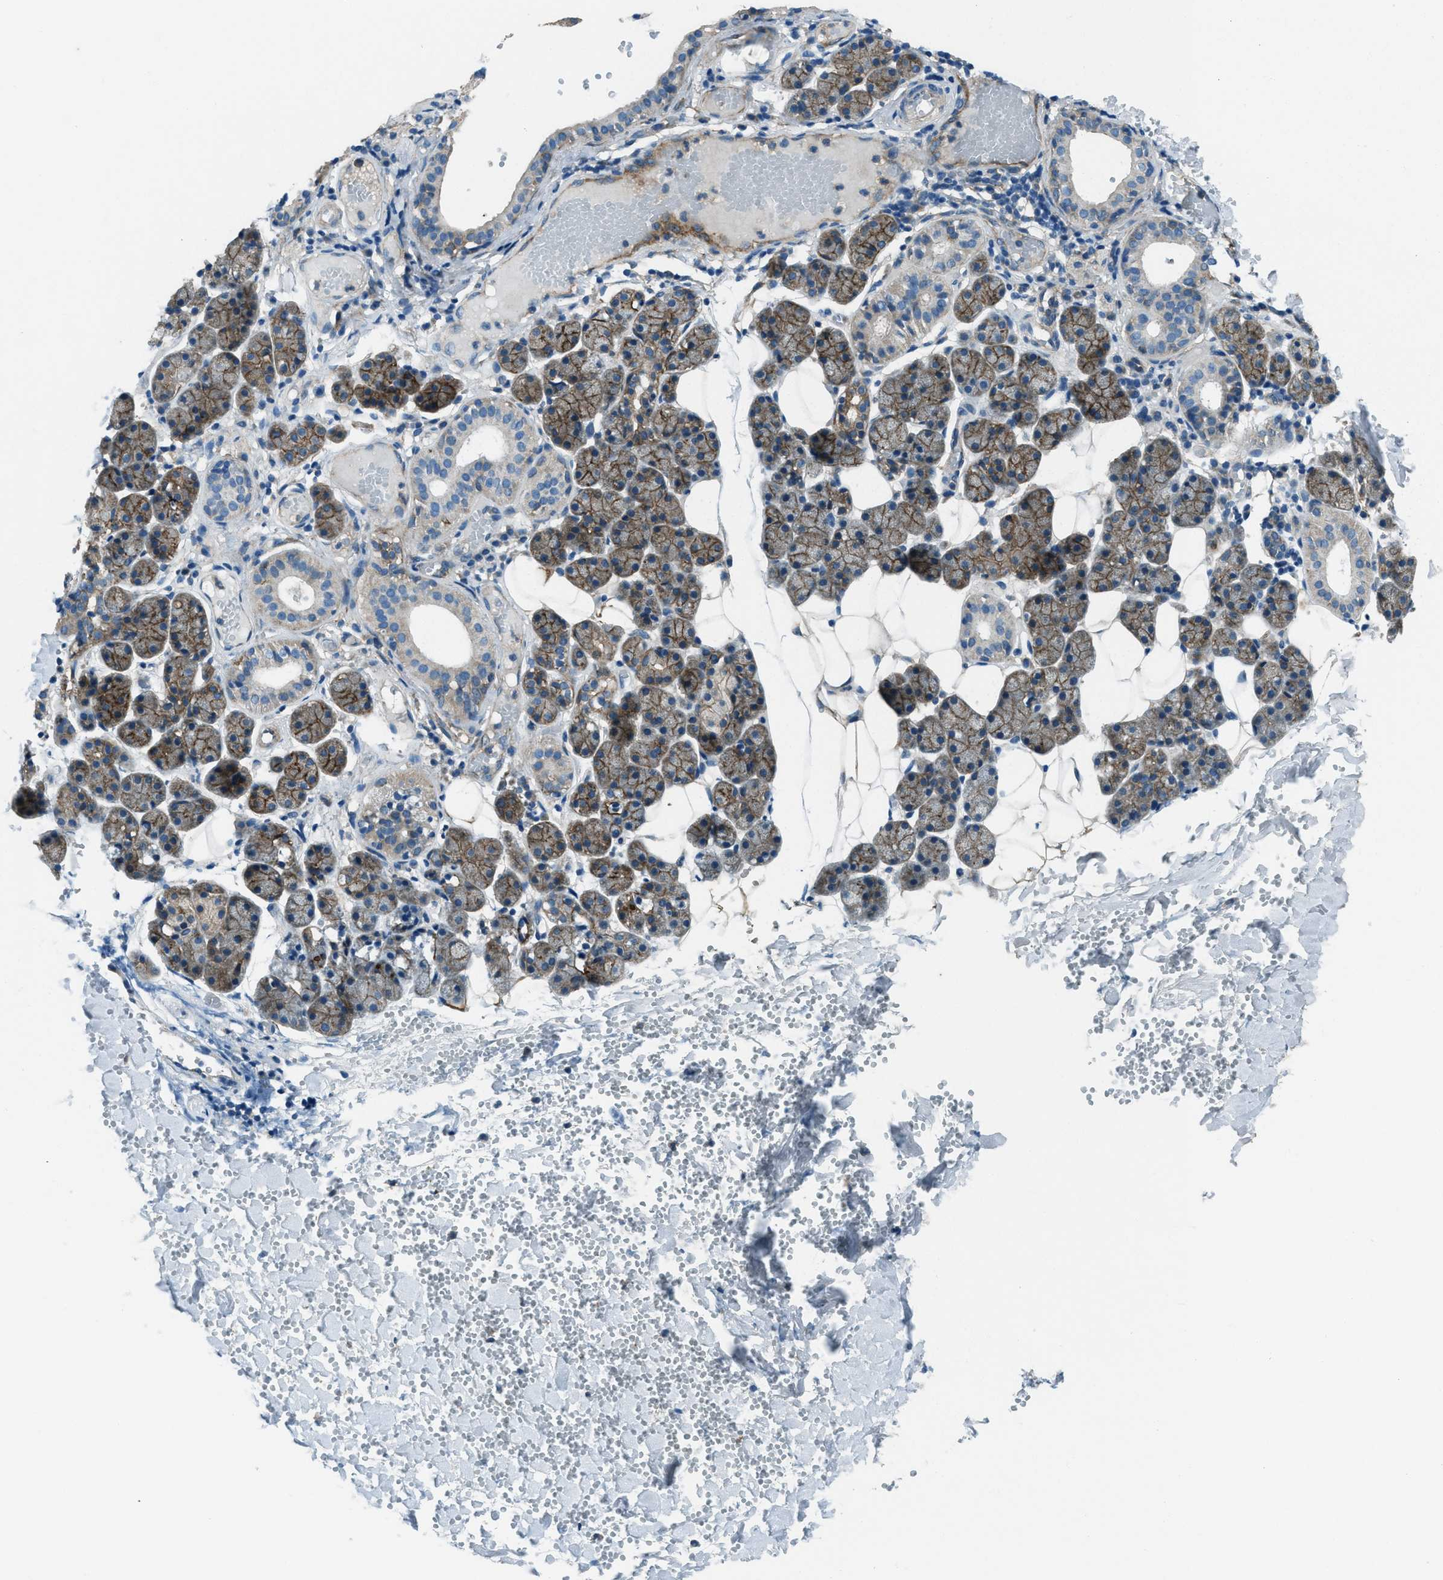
{"staining": {"intensity": "moderate", "quantity": "25%-75%", "location": "cytoplasmic/membranous"}, "tissue": "salivary gland", "cell_type": "Glandular cells", "image_type": "normal", "snomed": [{"axis": "morphology", "description": "Normal tissue, NOS"}, {"axis": "topography", "description": "Salivary gland"}], "caption": "This histopathology image reveals immunohistochemistry staining of normal human salivary gland, with medium moderate cytoplasmic/membranous expression in approximately 25%-75% of glandular cells.", "gene": "SVIL", "patient": {"sex": "female", "age": 33}}